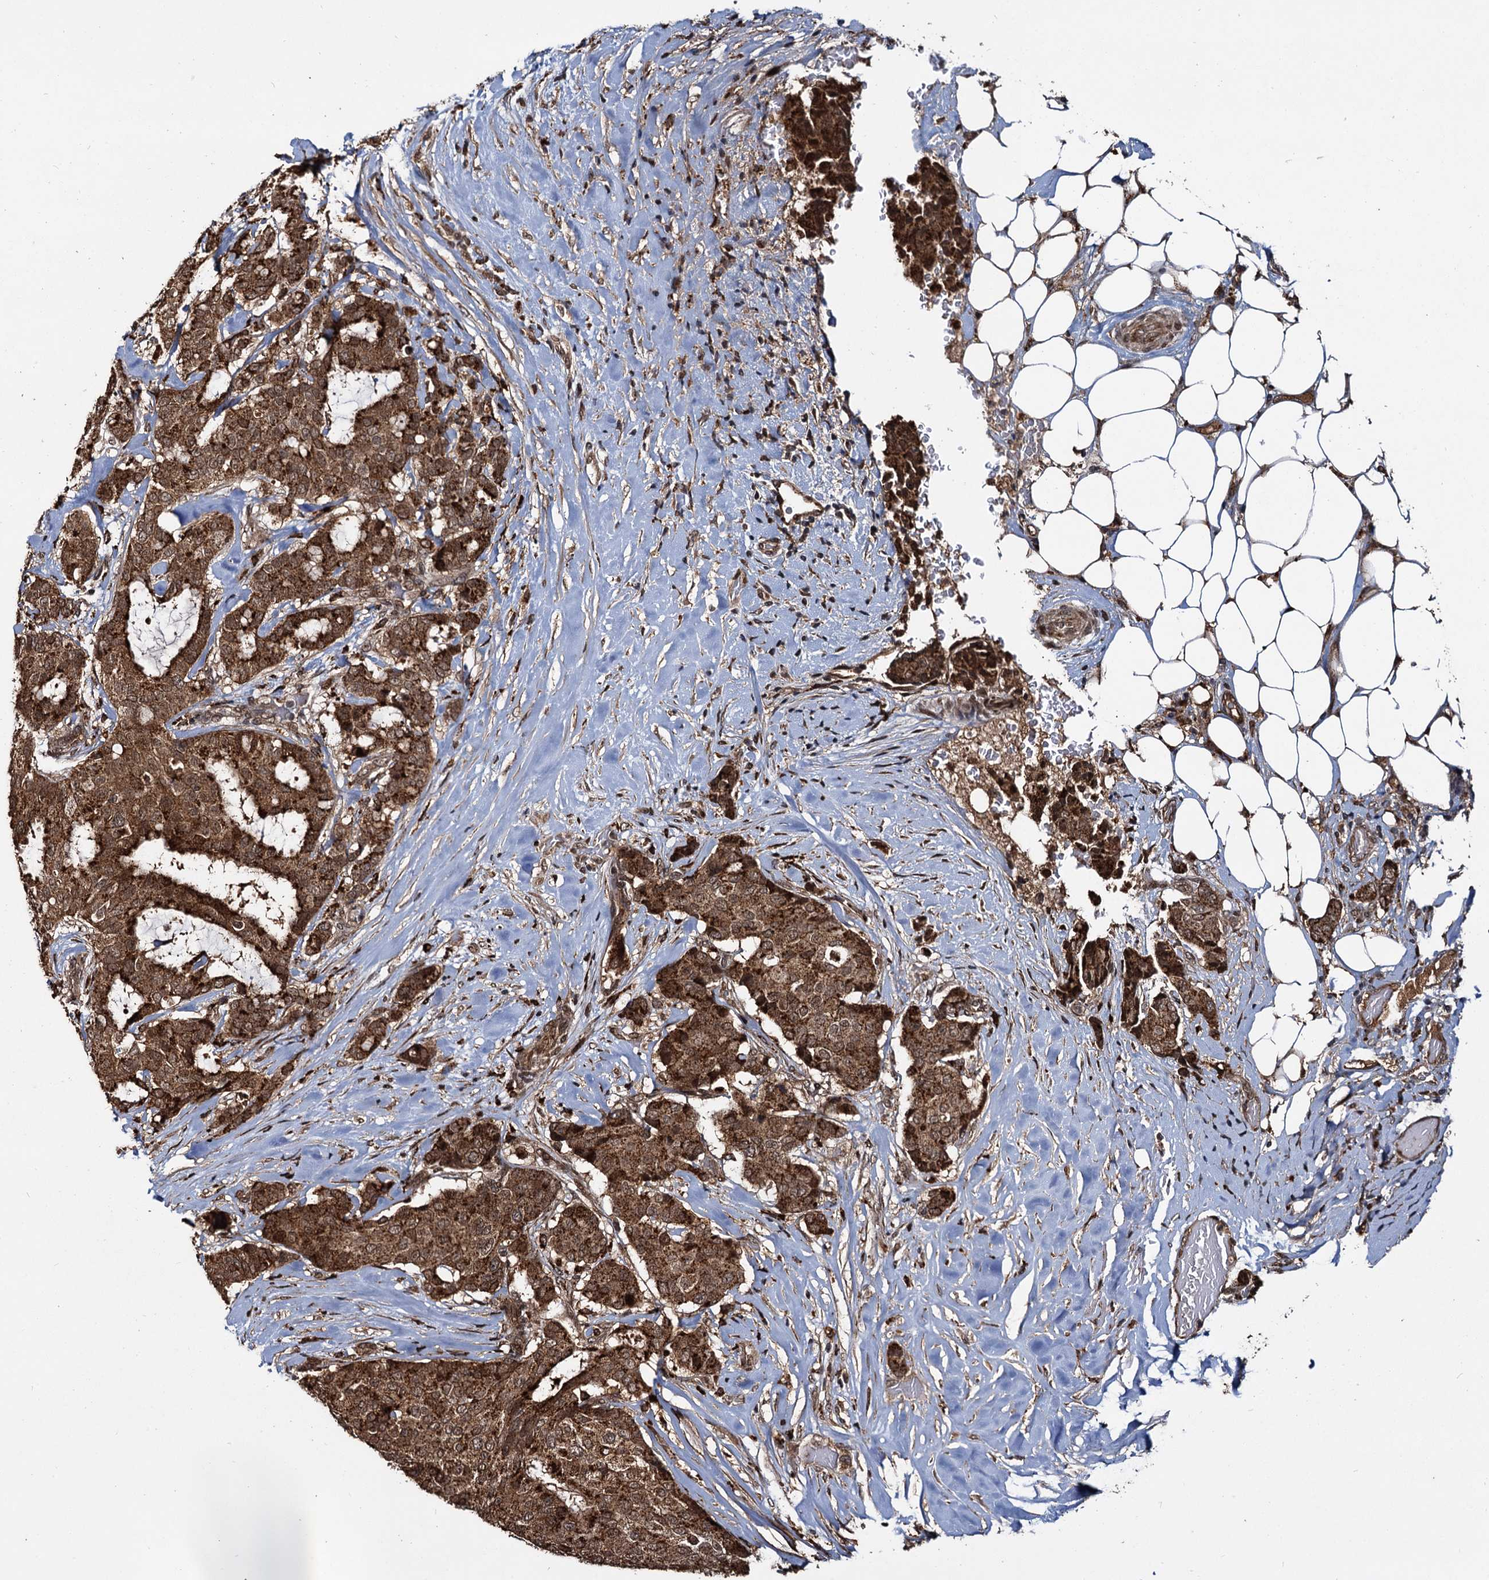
{"staining": {"intensity": "moderate", "quantity": ">75%", "location": "cytoplasmic/membranous"}, "tissue": "breast cancer", "cell_type": "Tumor cells", "image_type": "cancer", "snomed": [{"axis": "morphology", "description": "Duct carcinoma"}, {"axis": "topography", "description": "Breast"}], "caption": "Immunohistochemical staining of human breast cancer reveals medium levels of moderate cytoplasmic/membranous protein staining in approximately >75% of tumor cells.", "gene": "CEP192", "patient": {"sex": "female", "age": 75}}